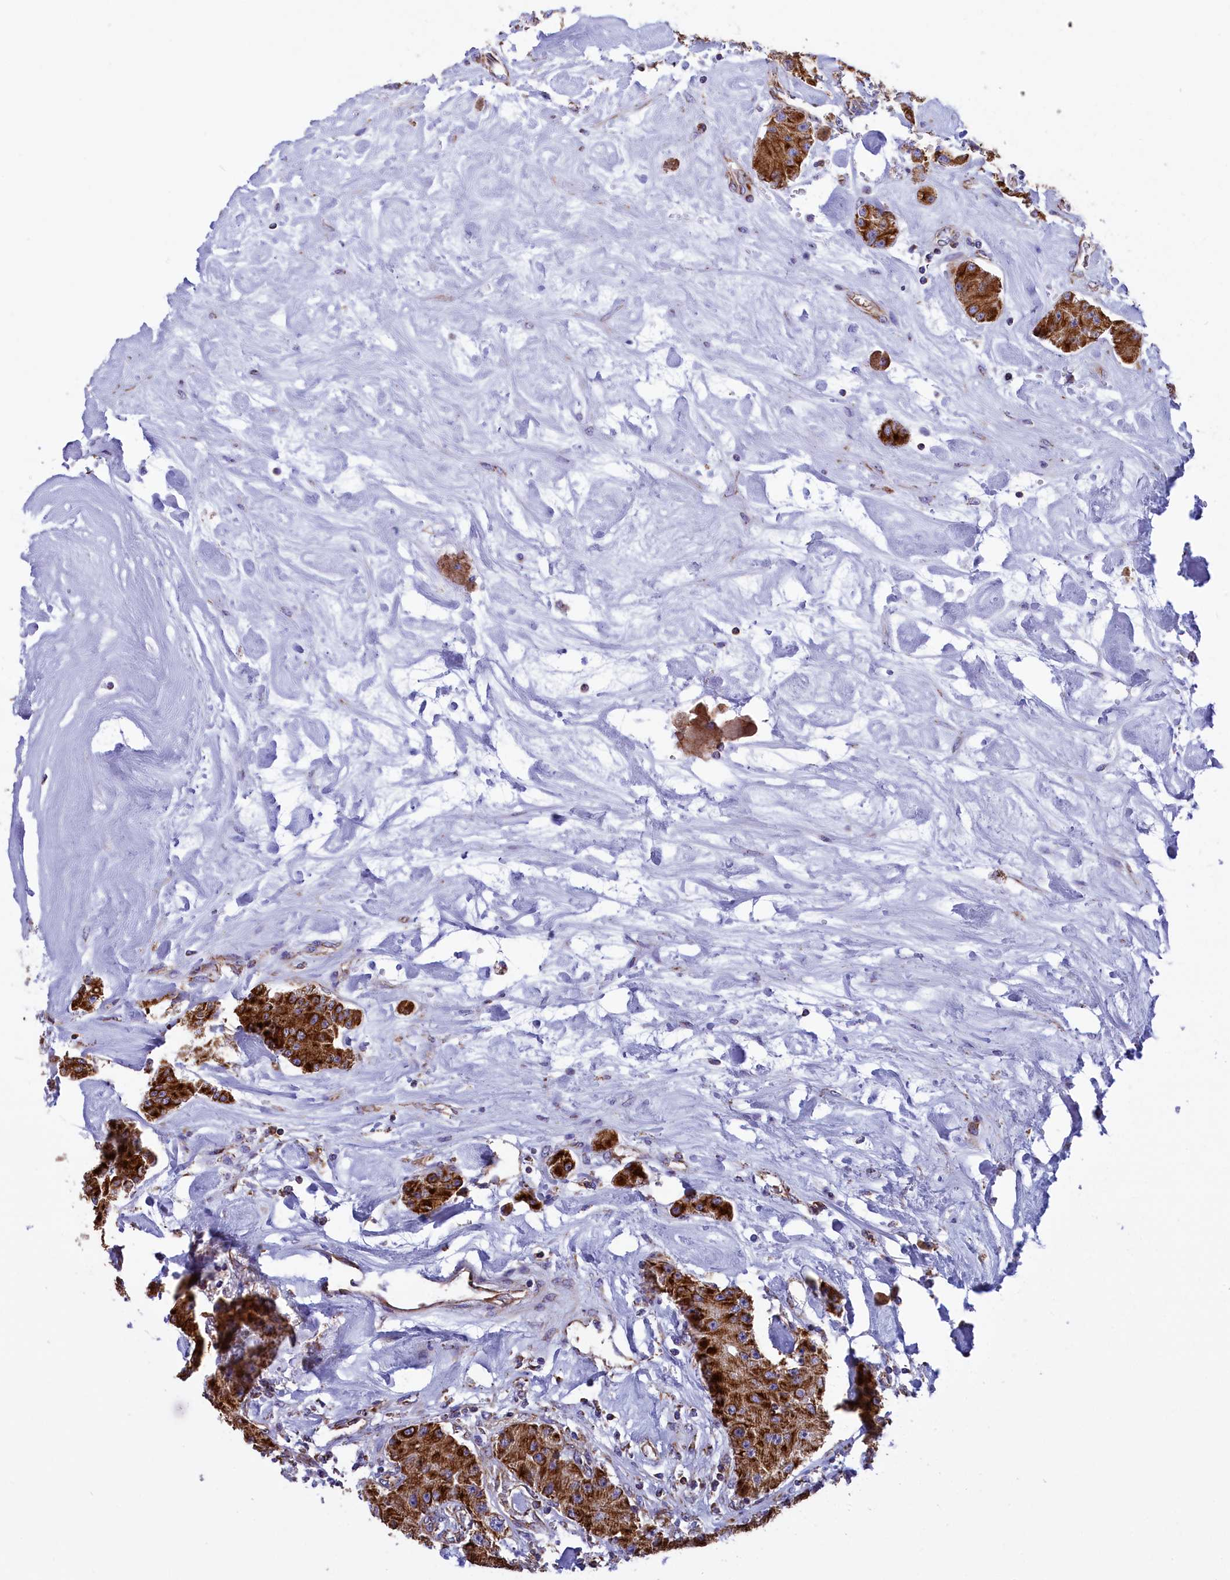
{"staining": {"intensity": "strong", "quantity": ">75%", "location": "cytoplasmic/membranous"}, "tissue": "carcinoid", "cell_type": "Tumor cells", "image_type": "cancer", "snomed": [{"axis": "morphology", "description": "Carcinoid, malignant, NOS"}, {"axis": "topography", "description": "Pancreas"}], "caption": "Carcinoid (malignant) stained with a brown dye reveals strong cytoplasmic/membranous positive positivity in approximately >75% of tumor cells.", "gene": "GATB", "patient": {"sex": "male", "age": 41}}